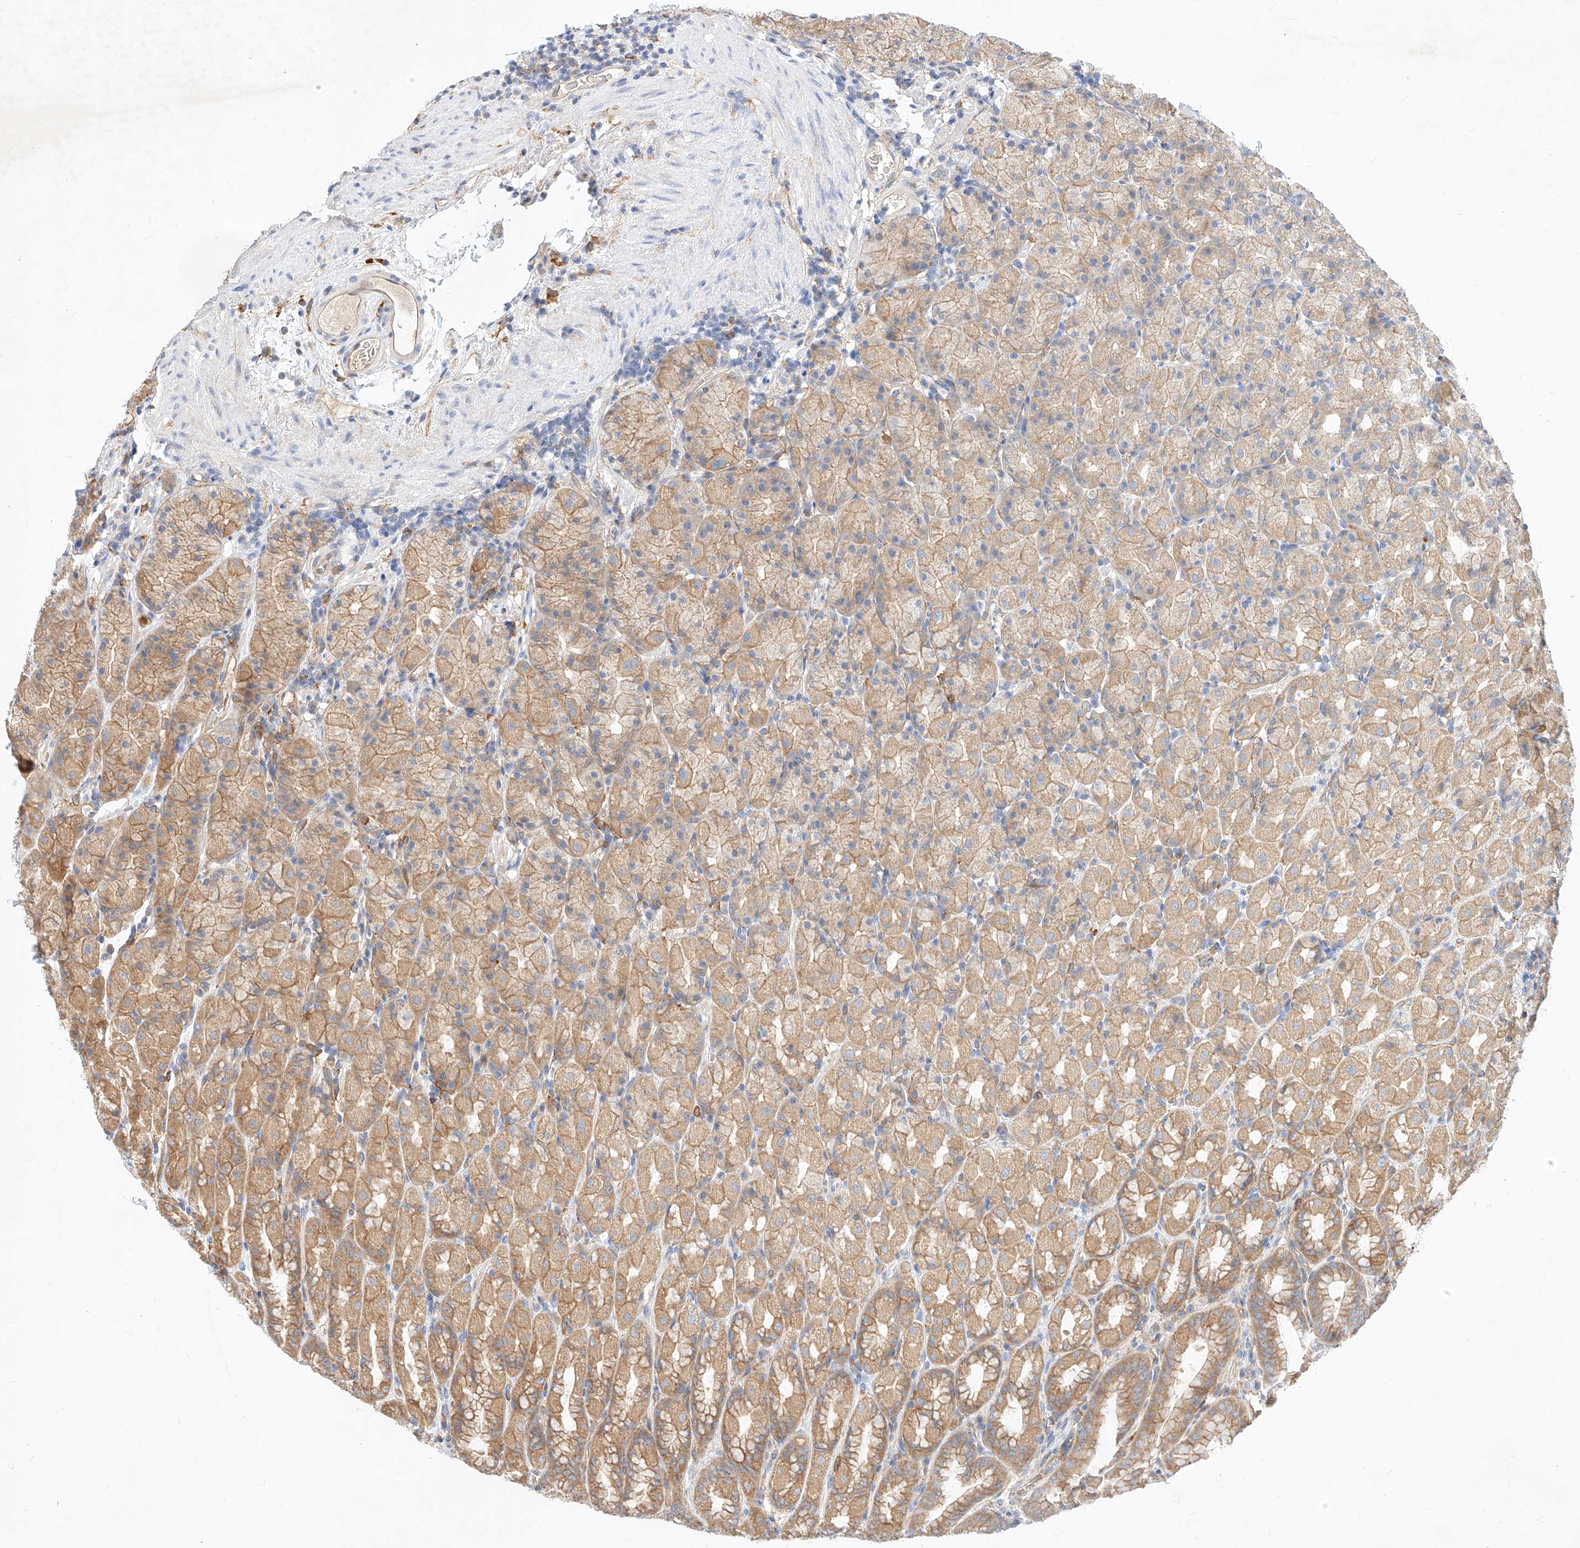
{"staining": {"intensity": "moderate", "quantity": "25%-75%", "location": "cytoplasmic/membranous"}, "tissue": "stomach", "cell_type": "Glandular cells", "image_type": "normal", "snomed": [{"axis": "morphology", "description": "Normal tissue, NOS"}, {"axis": "topography", "description": "Stomach, upper"}], "caption": "A brown stain labels moderate cytoplasmic/membranous positivity of a protein in glandular cells of benign stomach. (DAB IHC with brightfield microscopy, high magnification).", "gene": "NFAM1", "patient": {"sex": "male", "age": 68}}